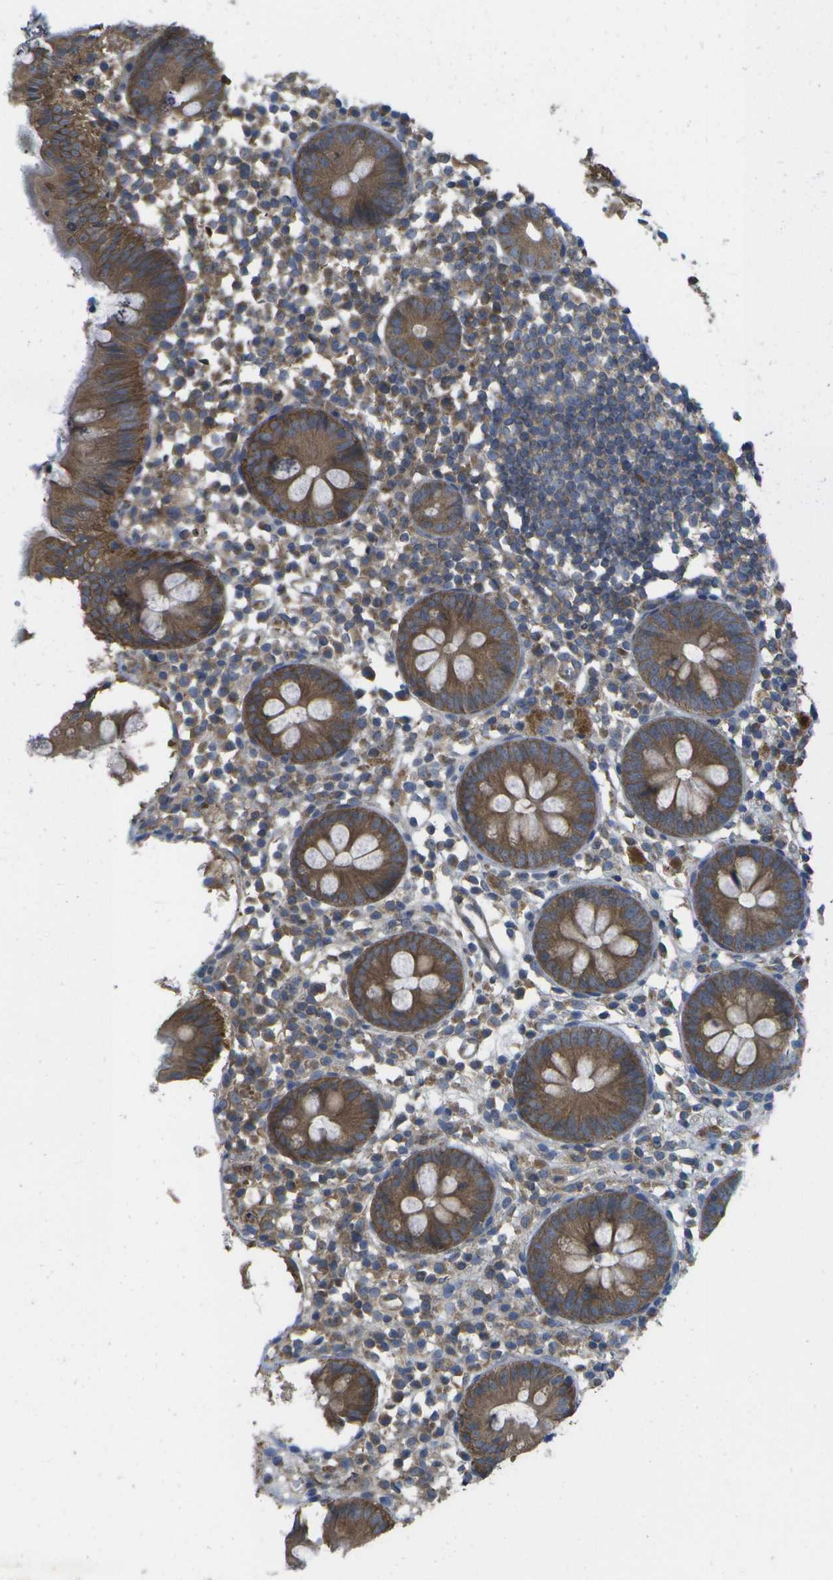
{"staining": {"intensity": "moderate", "quantity": ">75%", "location": "cytoplasmic/membranous"}, "tissue": "appendix", "cell_type": "Glandular cells", "image_type": "normal", "snomed": [{"axis": "morphology", "description": "Normal tissue, NOS"}, {"axis": "topography", "description": "Appendix"}], "caption": "IHC photomicrograph of benign human appendix stained for a protein (brown), which shows medium levels of moderate cytoplasmic/membranous positivity in approximately >75% of glandular cells.", "gene": "DPM3", "patient": {"sex": "female", "age": 20}}